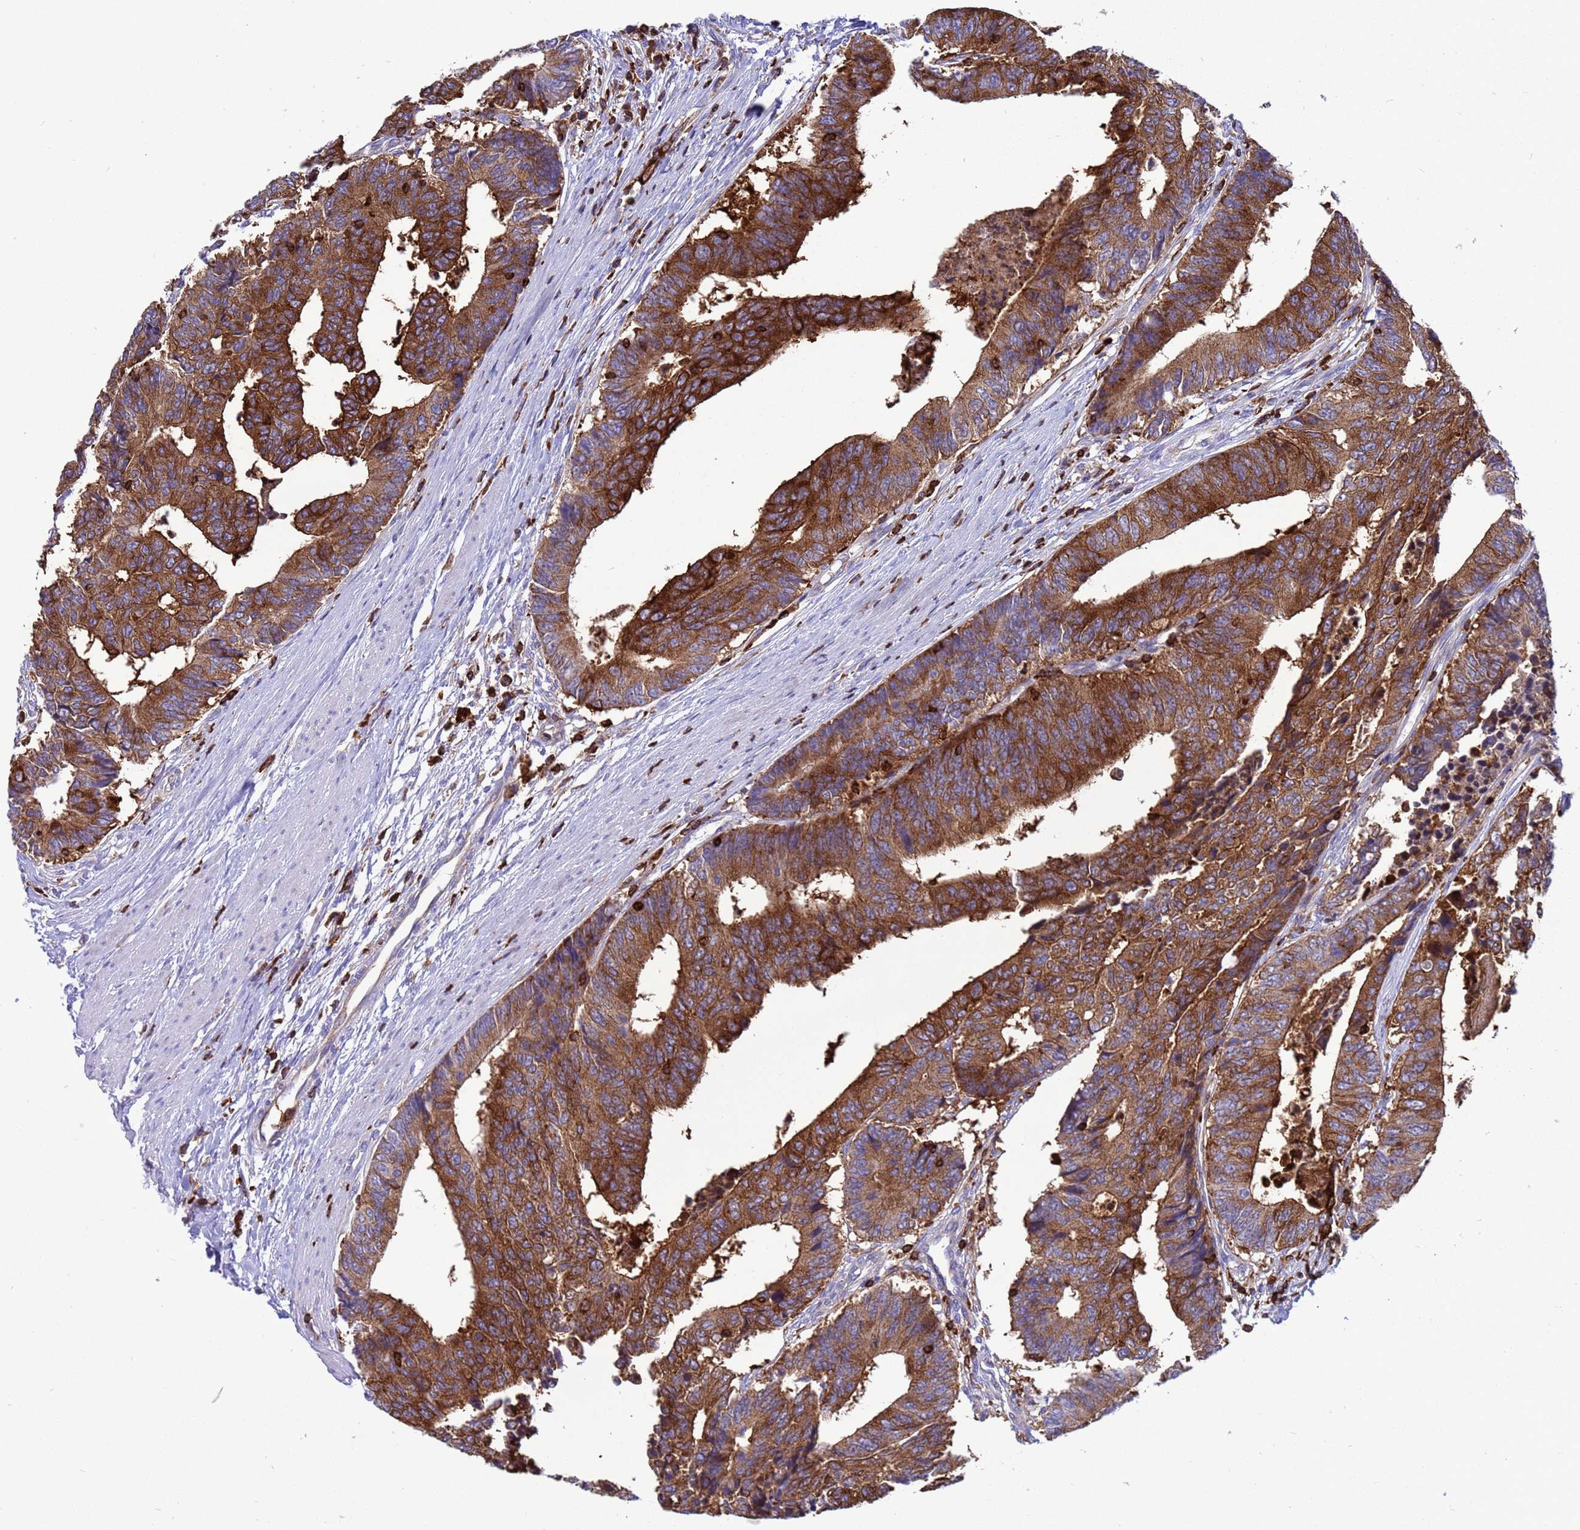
{"staining": {"intensity": "strong", "quantity": ">75%", "location": "cytoplasmic/membranous"}, "tissue": "colorectal cancer", "cell_type": "Tumor cells", "image_type": "cancer", "snomed": [{"axis": "morphology", "description": "Adenocarcinoma, NOS"}, {"axis": "topography", "description": "Rectum"}], "caption": "Protein staining exhibits strong cytoplasmic/membranous expression in about >75% of tumor cells in colorectal cancer (adenocarcinoma).", "gene": "EZR", "patient": {"sex": "male", "age": 84}}